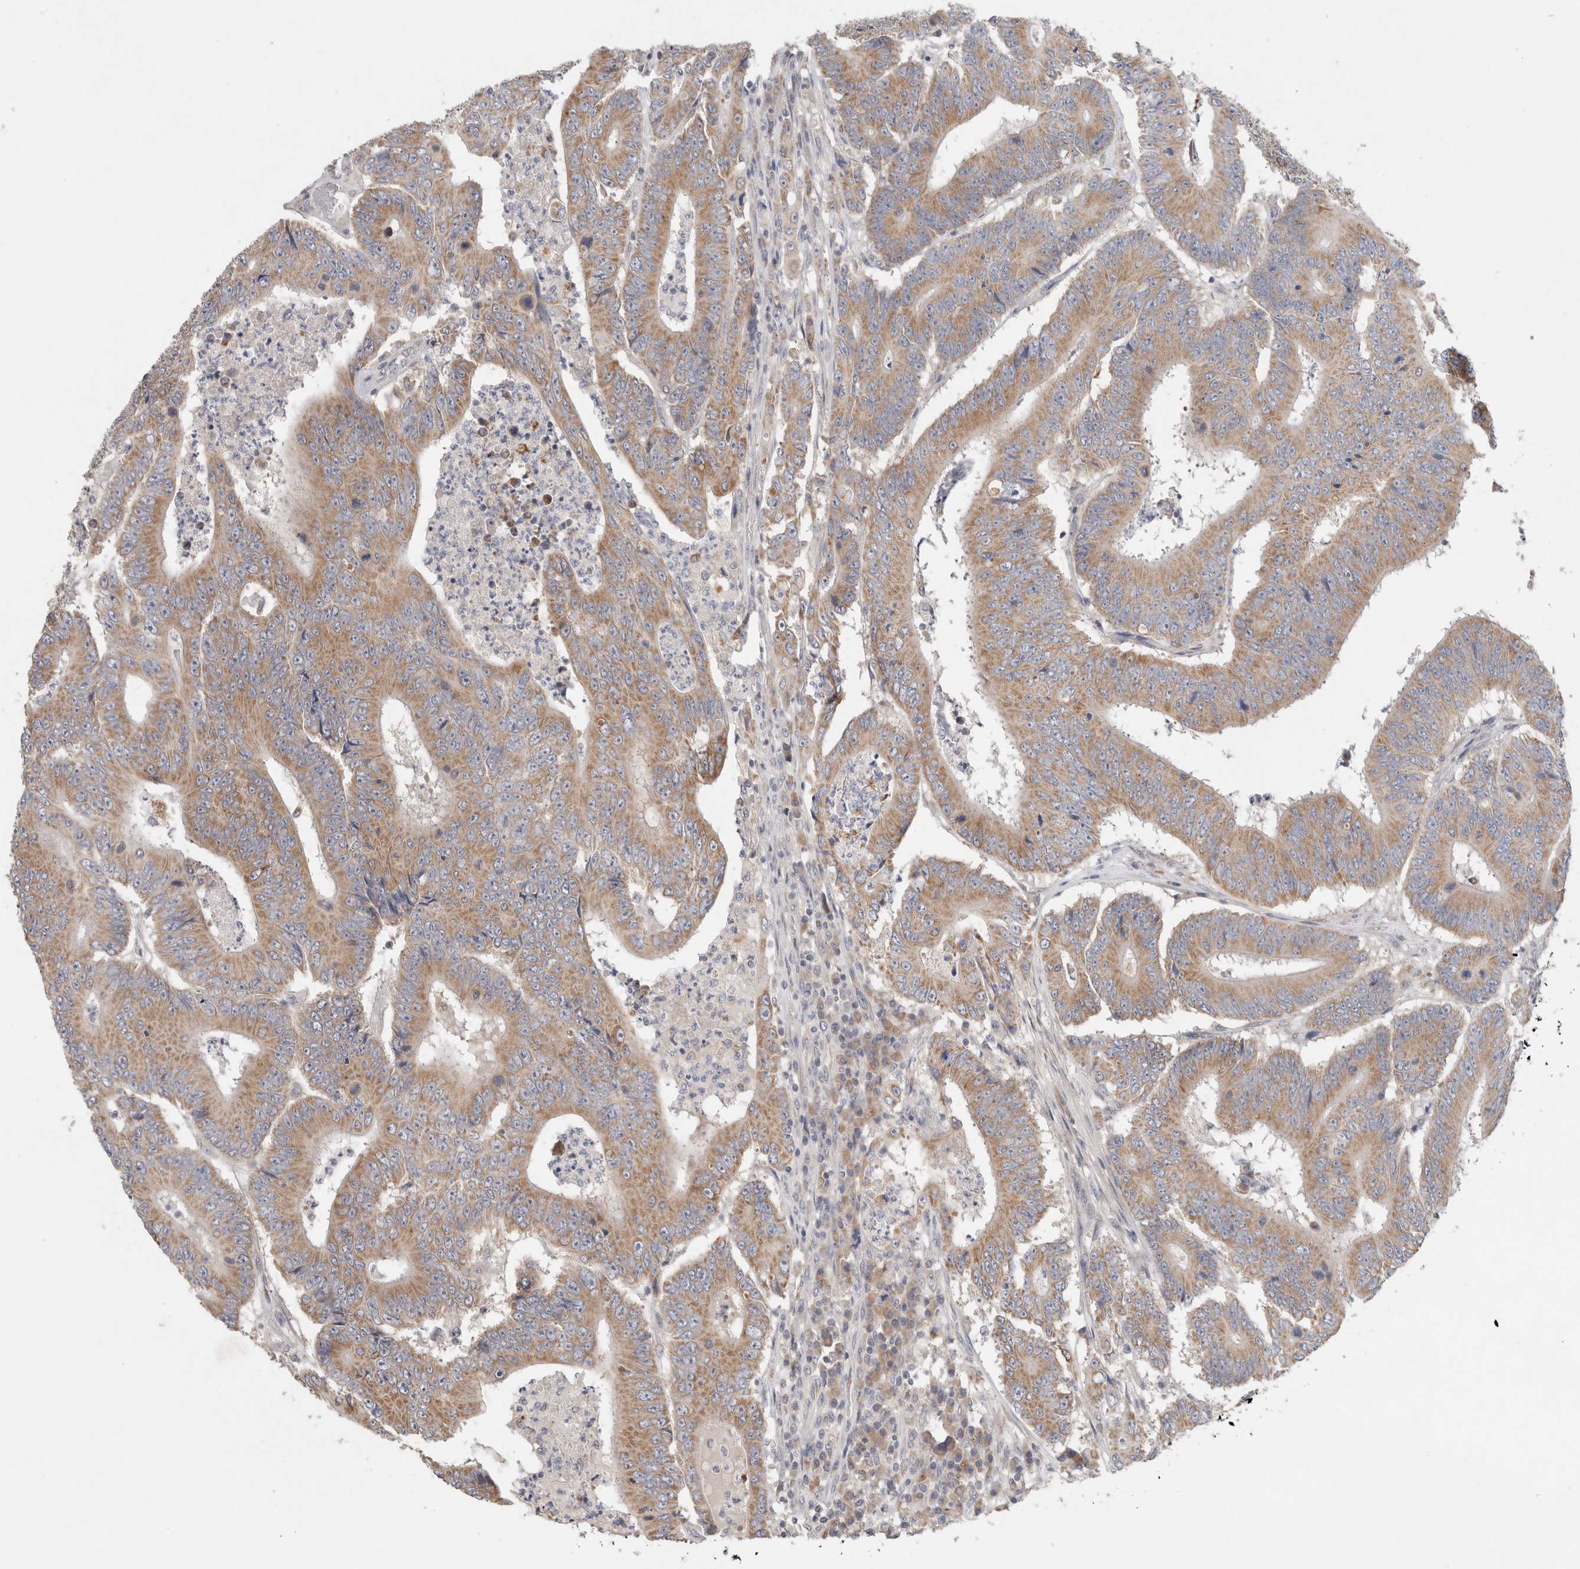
{"staining": {"intensity": "moderate", "quantity": ">75%", "location": "cytoplasmic/membranous"}, "tissue": "colorectal cancer", "cell_type": "Tumor cells", "image_type": "cancer", "snomed": [{"axis": "morphology", "description": "Adenocarcinoma, NOS"}, {"axis": "topography", "description": "Colon"}], "caption": "This micrograph exhibits colorectal cancer (adenocarcinoma) stained with IHC to label a protein in brown. The cytoplasmic/membranous of tumor cells show moderate positivity for the protein. Nuclei are counter-stained blue.", "gene": "ERI3", "patient": {"sex": "male", "age": 83}}